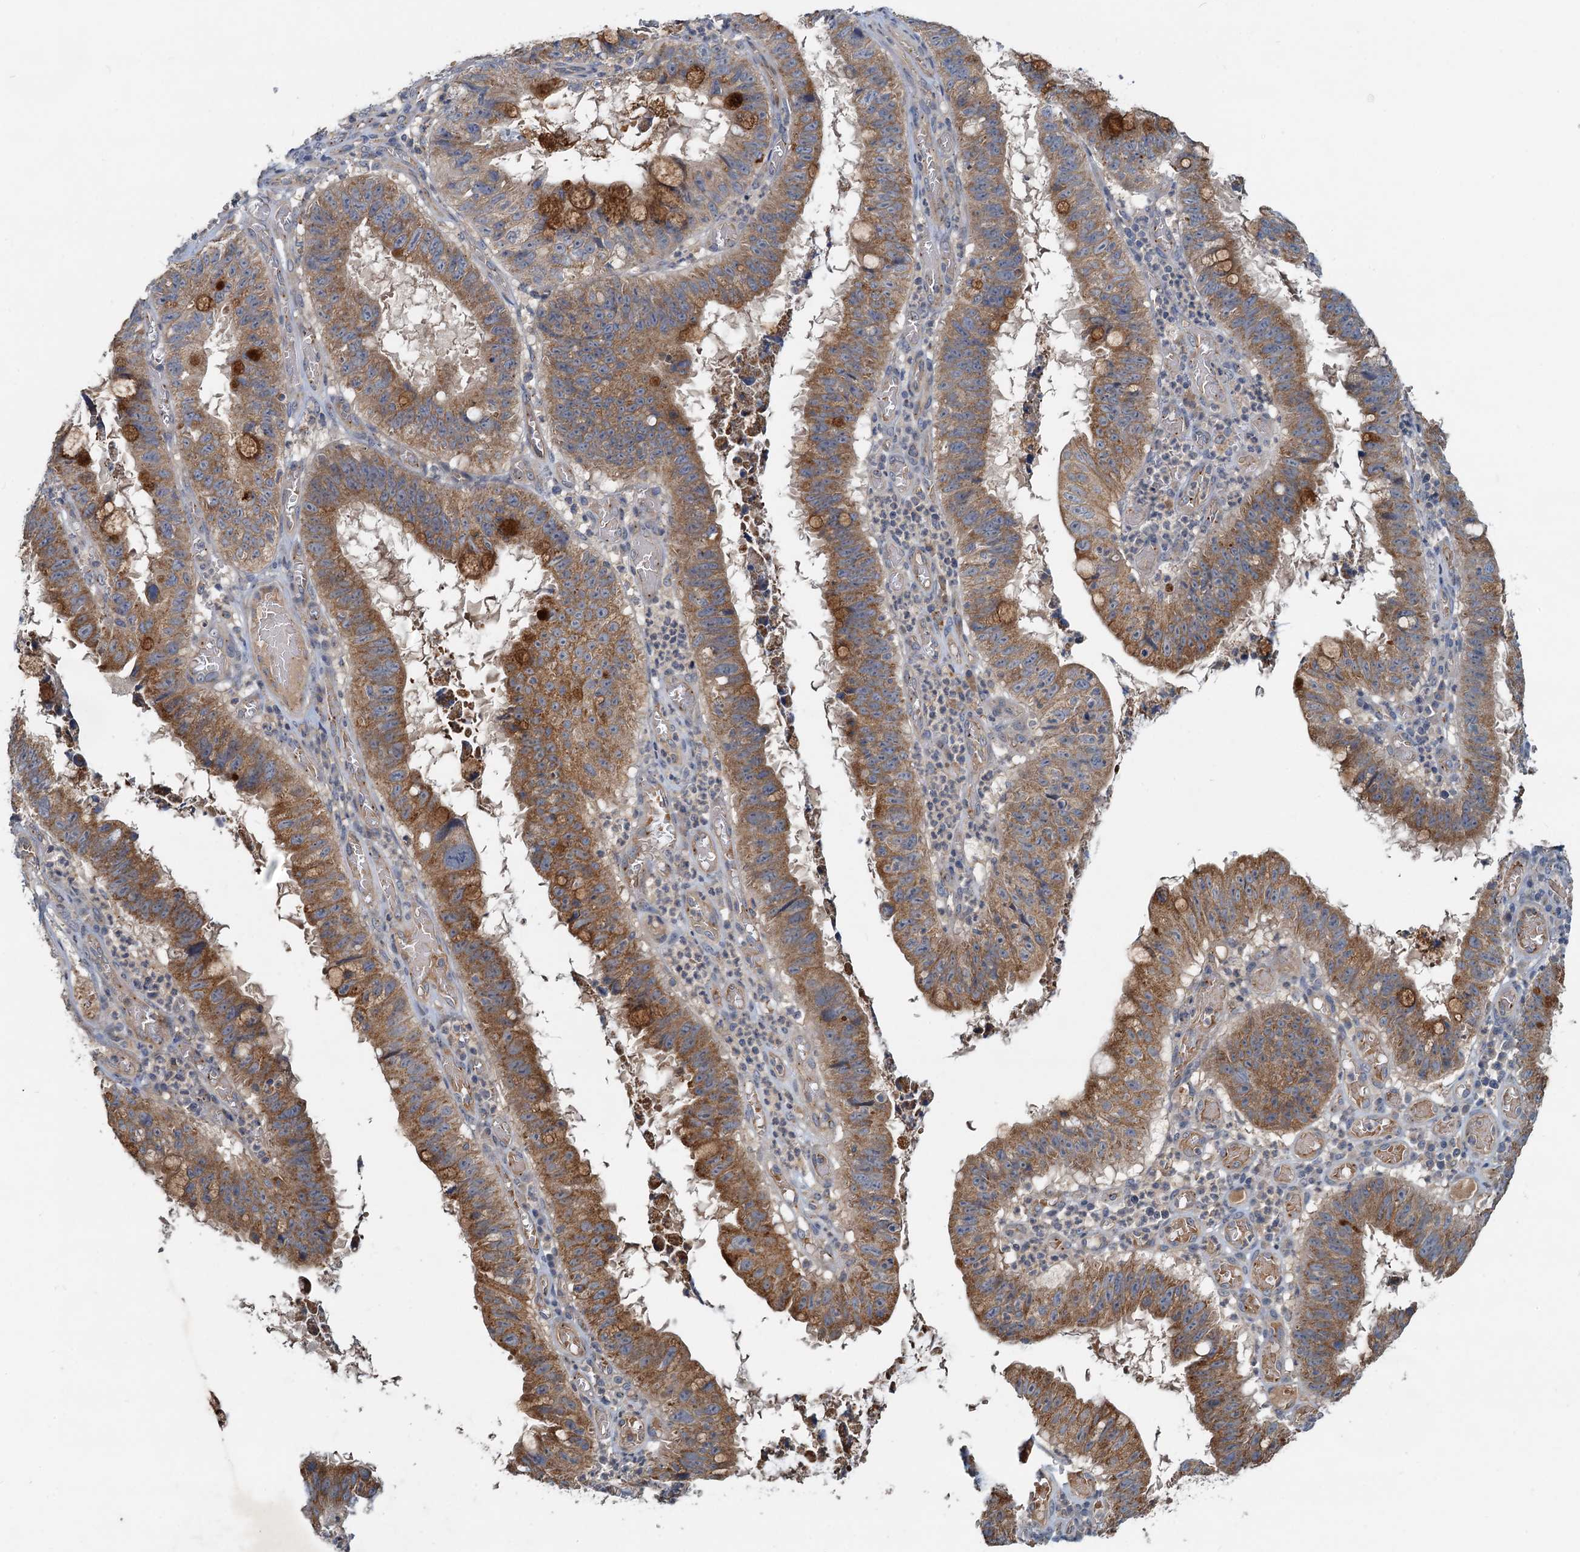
{"staining": {"intensity": "moderate", "quantity": ">75%", "location": "cytoplasmic/membranous"}, "tissue": "stomach cancer", "cell_type": "Tumor cells", "image_type": "cancer", "snomed": [{"axis": "morphology", "description": "Adenocarcinoma, NOS"}, {"axis": "topography", "description": "Stomach"}], "caption": "Human adenocarcinoma (stomach) stained with a brown dye displays moderate cytoplasmic/membranous positive staining in approximately >75% of tumor cells.", "gene": "CEP68", "patient": {"sex": "male", "age": 59}}